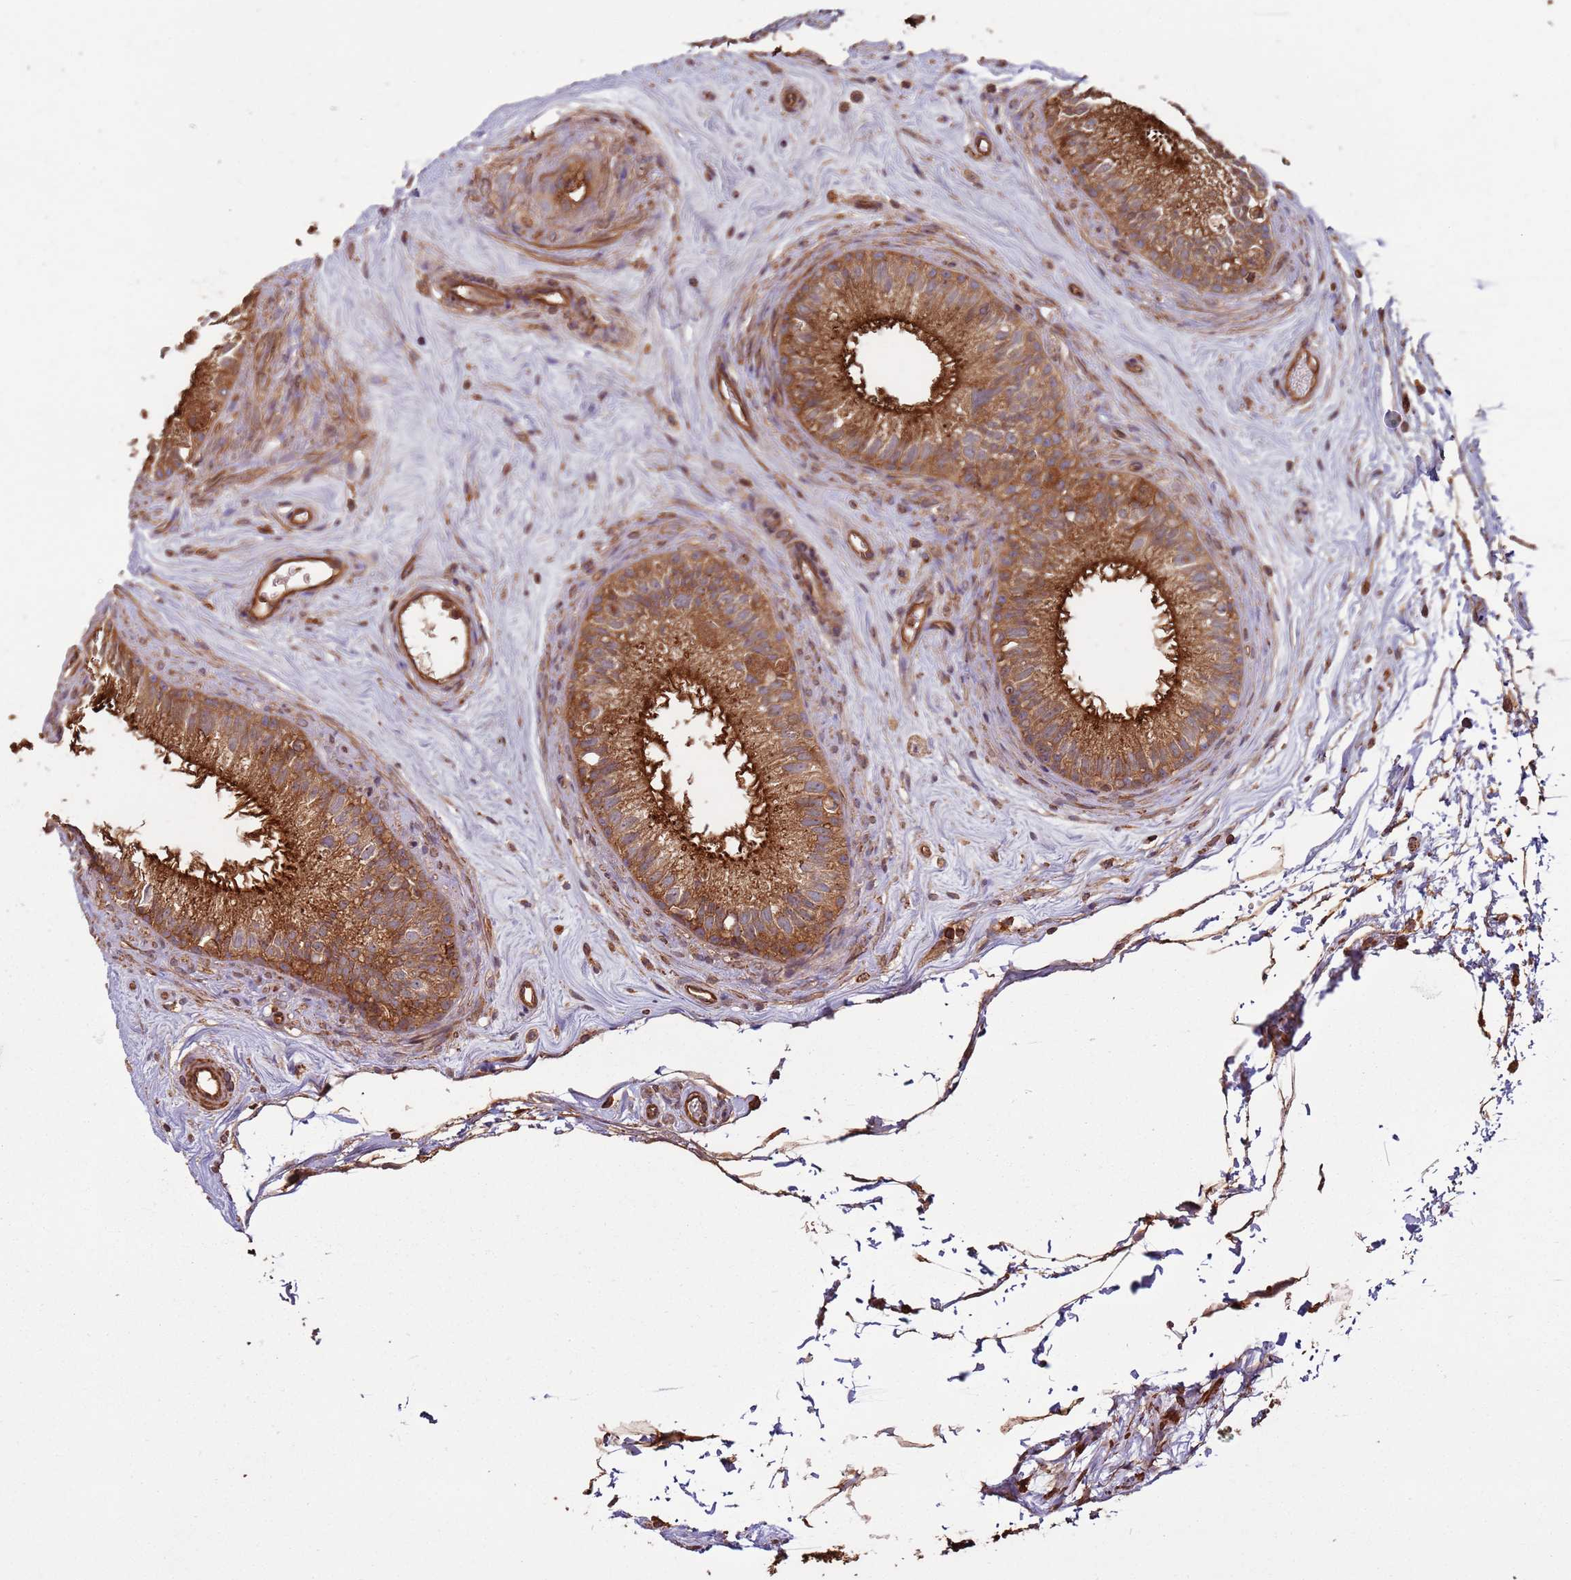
{"staining": {"intensity": "strong", "quantity": ">75%", "location": "cytoplasmic/membranous"}, "tissue": "epididymis", "cell_type": "Glandular cells", "image_type": "normal", "snomed": [{"axis": "morphology", "description": "Normal tissue, NOS"}, {"axis": "topography", "description": "Epididymis"}], "caption": "Immunohistochemical staining of benign human epididymis exhibits strong cytoplasmic/membranous protein staining in about >75% of glandular cells.", "gene": "ACVR2A", "patient": {"sex": "male", "age": 71}}